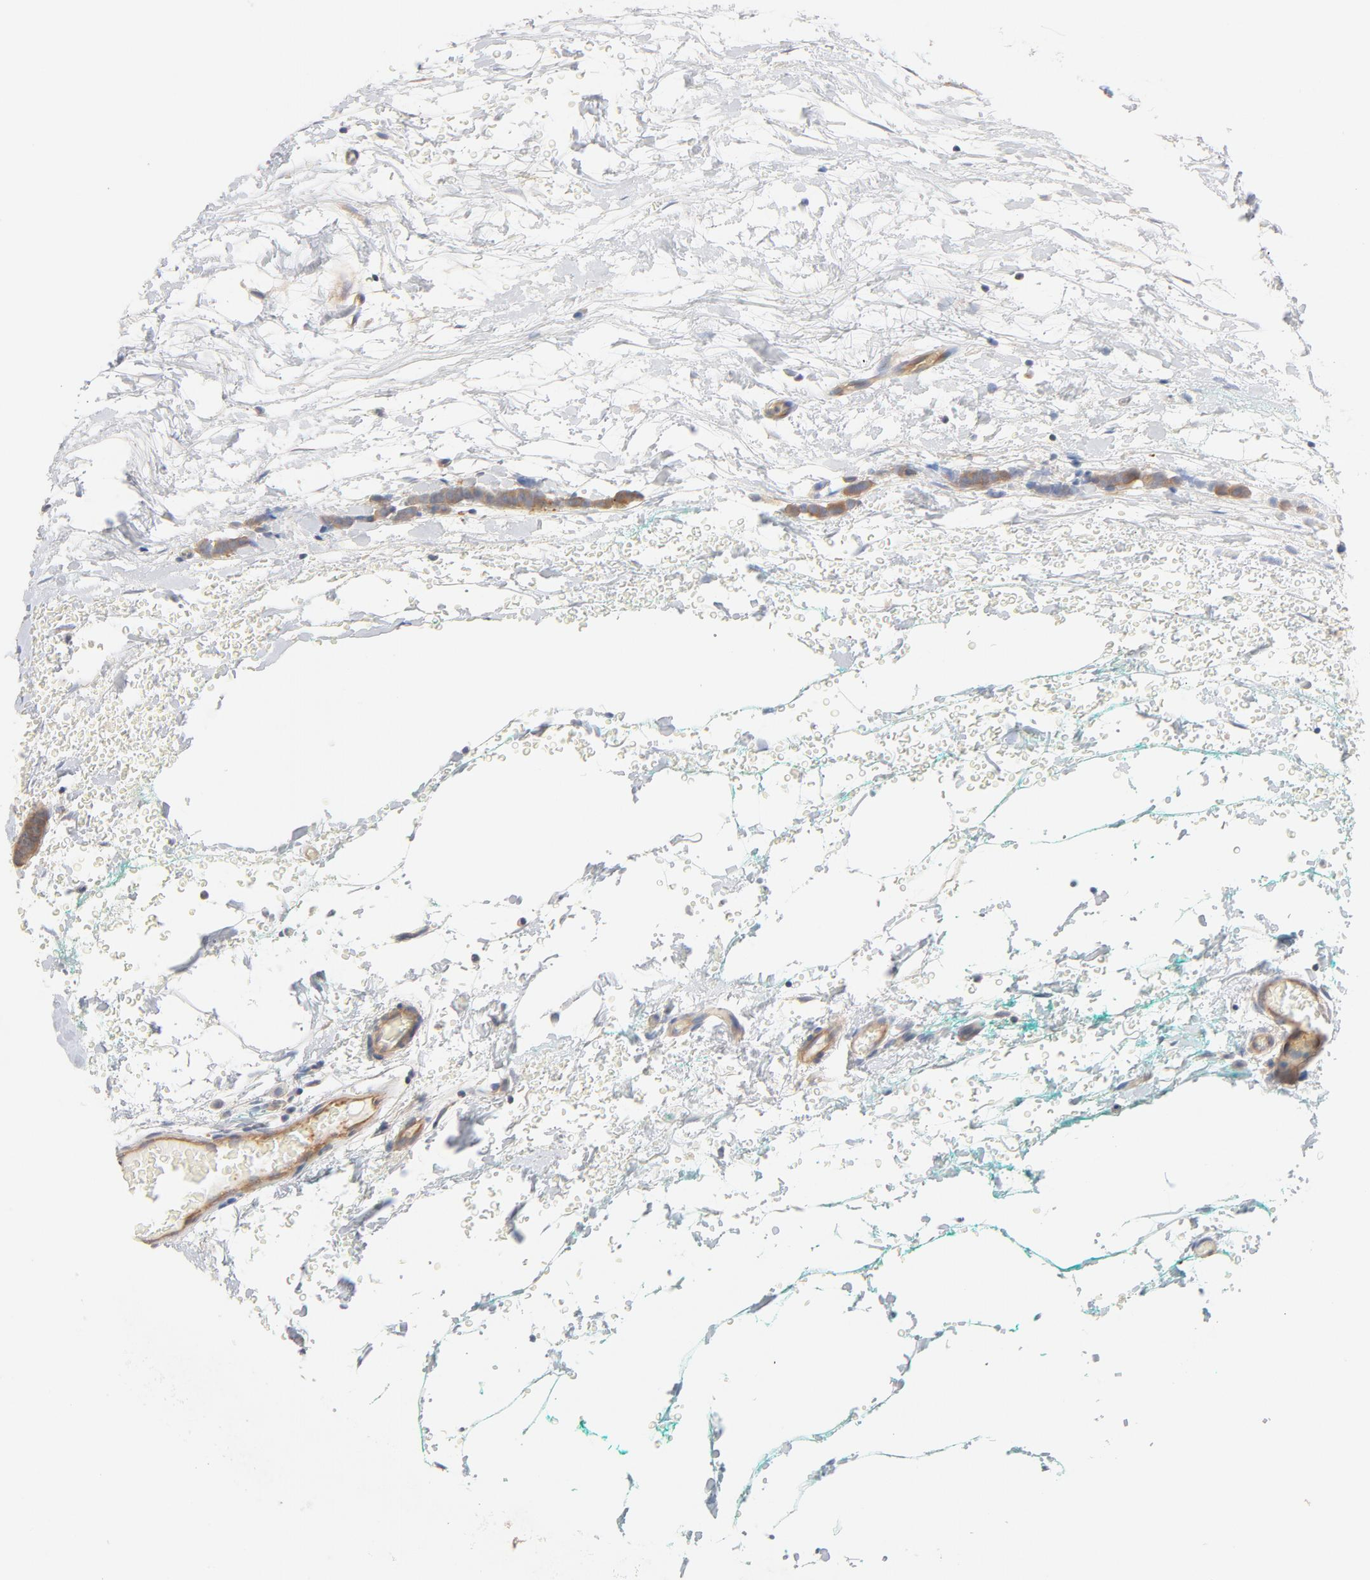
{"staining": {"intensity": "weak", "quantity": ">75%", "location": "cytoplasmic/membranous"}, "tissue": "breast cancer", "cell_type": "Tumor cells", "image_type": "cancer", "snomed": [{"axis": "morphology", "description": "Lobular carcinoma"}, {"axis": "topography", "description": "Breast"}], "caption": "Lobular carcinoma (breast) stained with a protein marker shows weak staining in tumor cells.", "gene": "STRN3", "patient": {"sex": "female", "age": 60}}